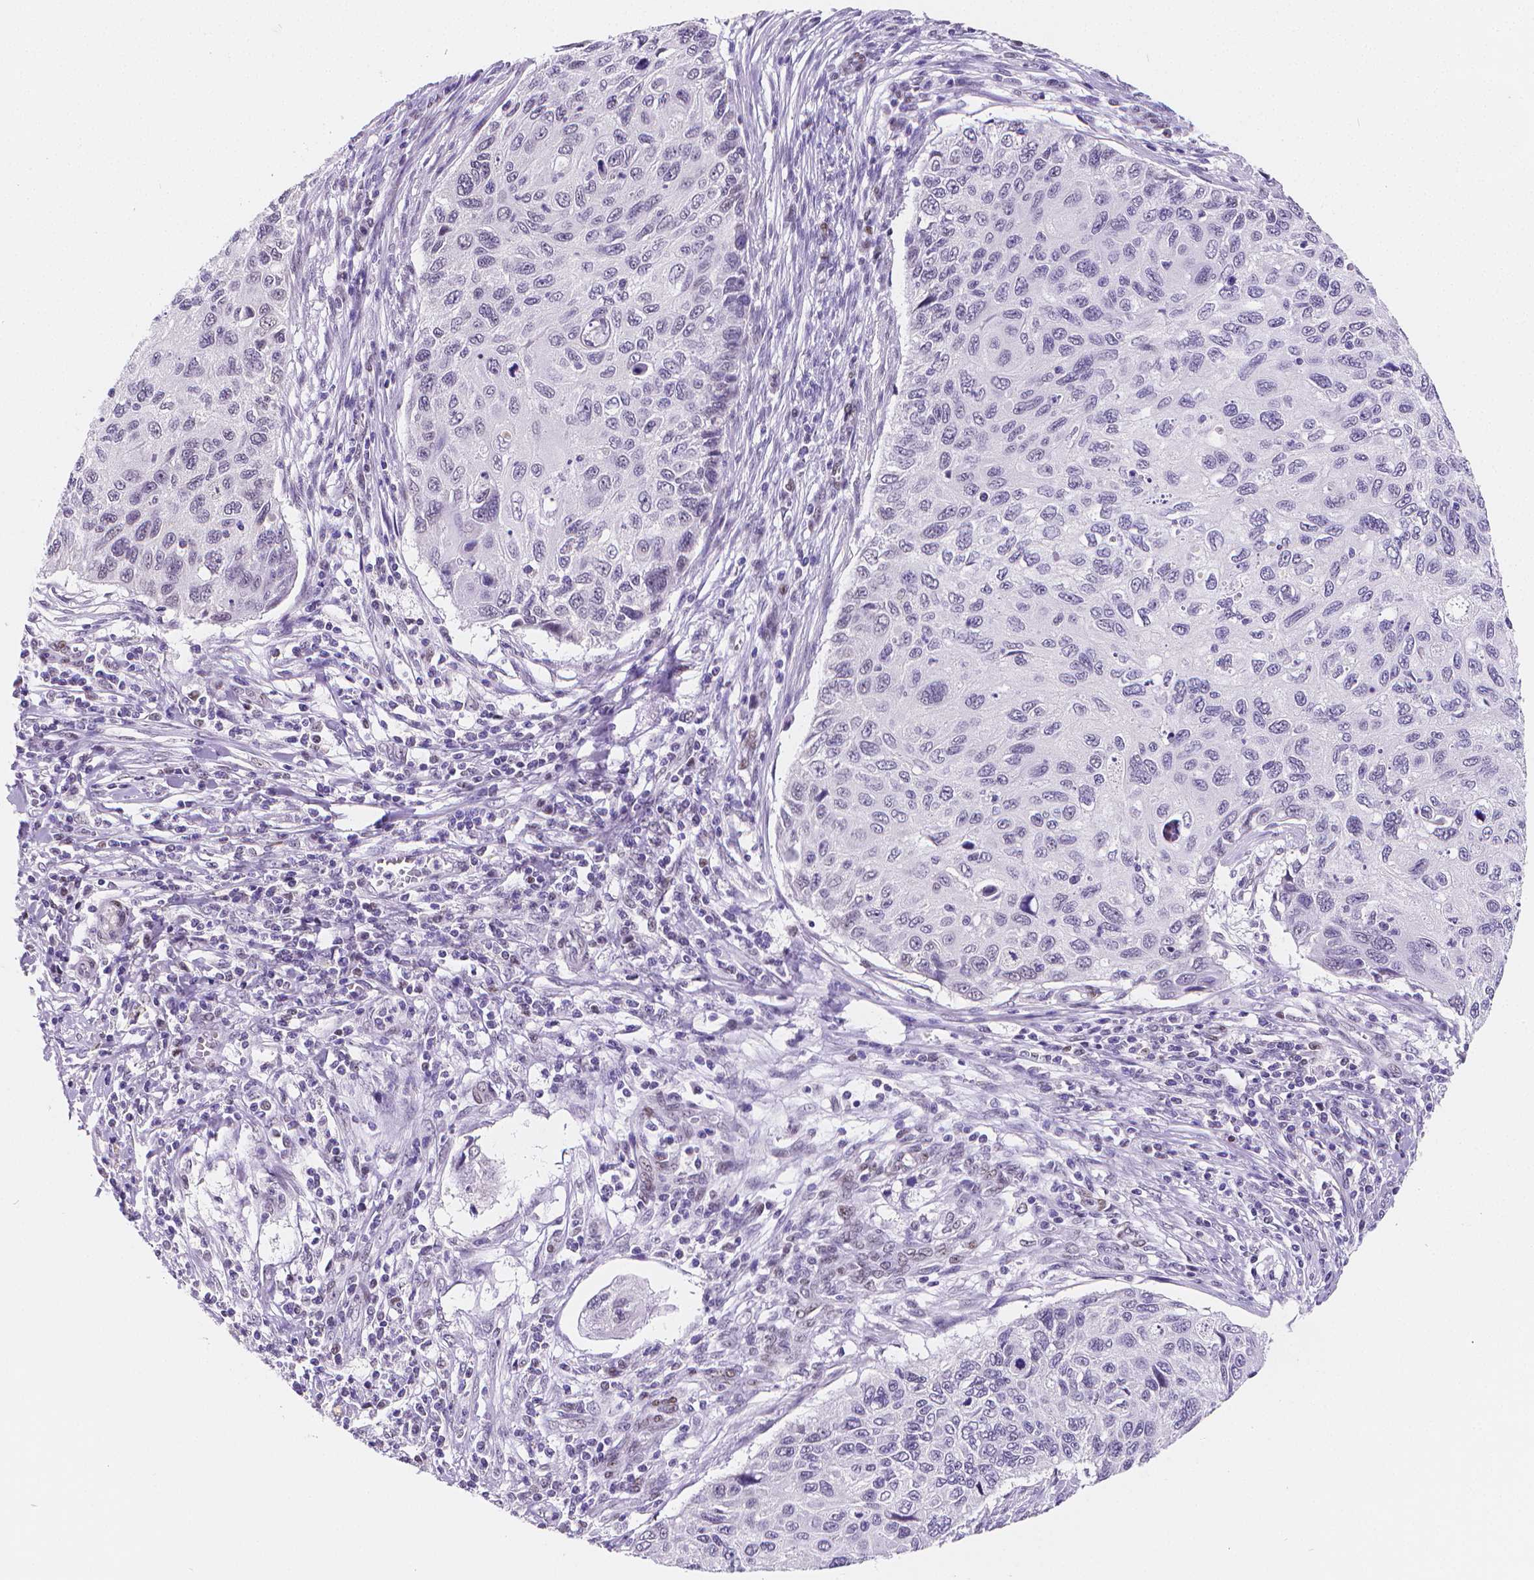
{"staining": {"intensity": "negative", "quantity": "none", "location": "none"}, "tissue": "cervical cancer", "cell_type": "Tumor cells", "image_type": "cancer", "snomed": [{"axis": "morphology", "description": "Squamous cell carcinoma, NOS"}, {"axis": "topography", "description": "Cervix"}], "caption": "Immunohistochemical staining of cervical cancer reveals no significant positivity in tumor cells. The staining was performed using DAB to visualize the protein expression in brown, while the nuclei were stained in blue with hematoxylin (Magnification: 20x).", "gene": "MEF2C", "patient": {"sex": "female", "age": 70}}